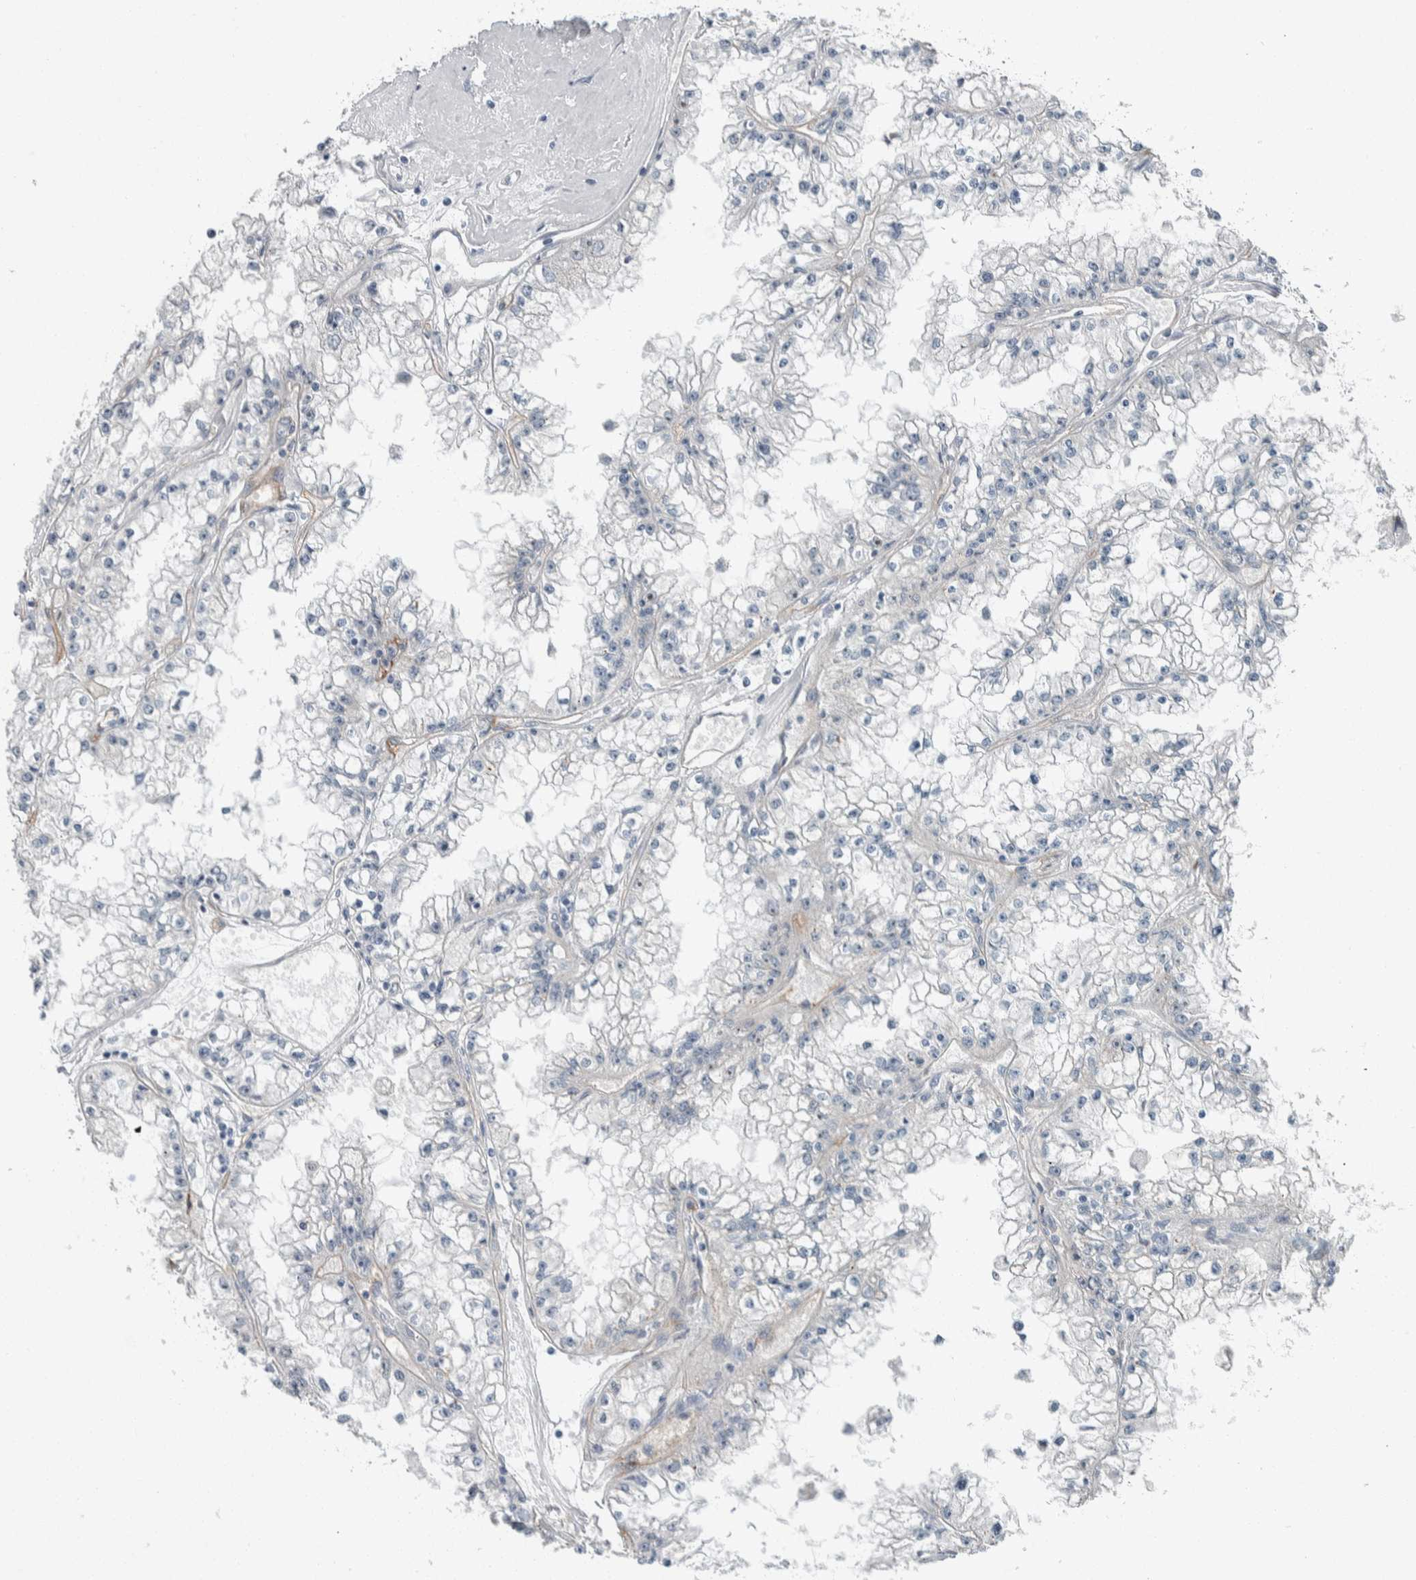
{"staining": {"intensity": "negative", "quantity": "none", "location": "none"}, "tissue": "renal cancer", "cell_type": "Tumor cells", "image_type": "cancer", "snomed": [{"axis": "morphology", "description": "Adenocarcinoma, NOS"}, {"axis": "topography", "description": "Kidney"}], "caption": "This photomicrograph is of renal cancer (adenocarcinoma) stained with immunohistochemistry to label a protein in brown with the nuclei are counter-stained blue. There is no expression in tumor cells. (DAB (3,3'-diaminobenzidine) immunohistochemistry (IHC) with hematoxylin counter stain).", "gene": "USP25", "patient": {"sex": "male", "age": 56}}